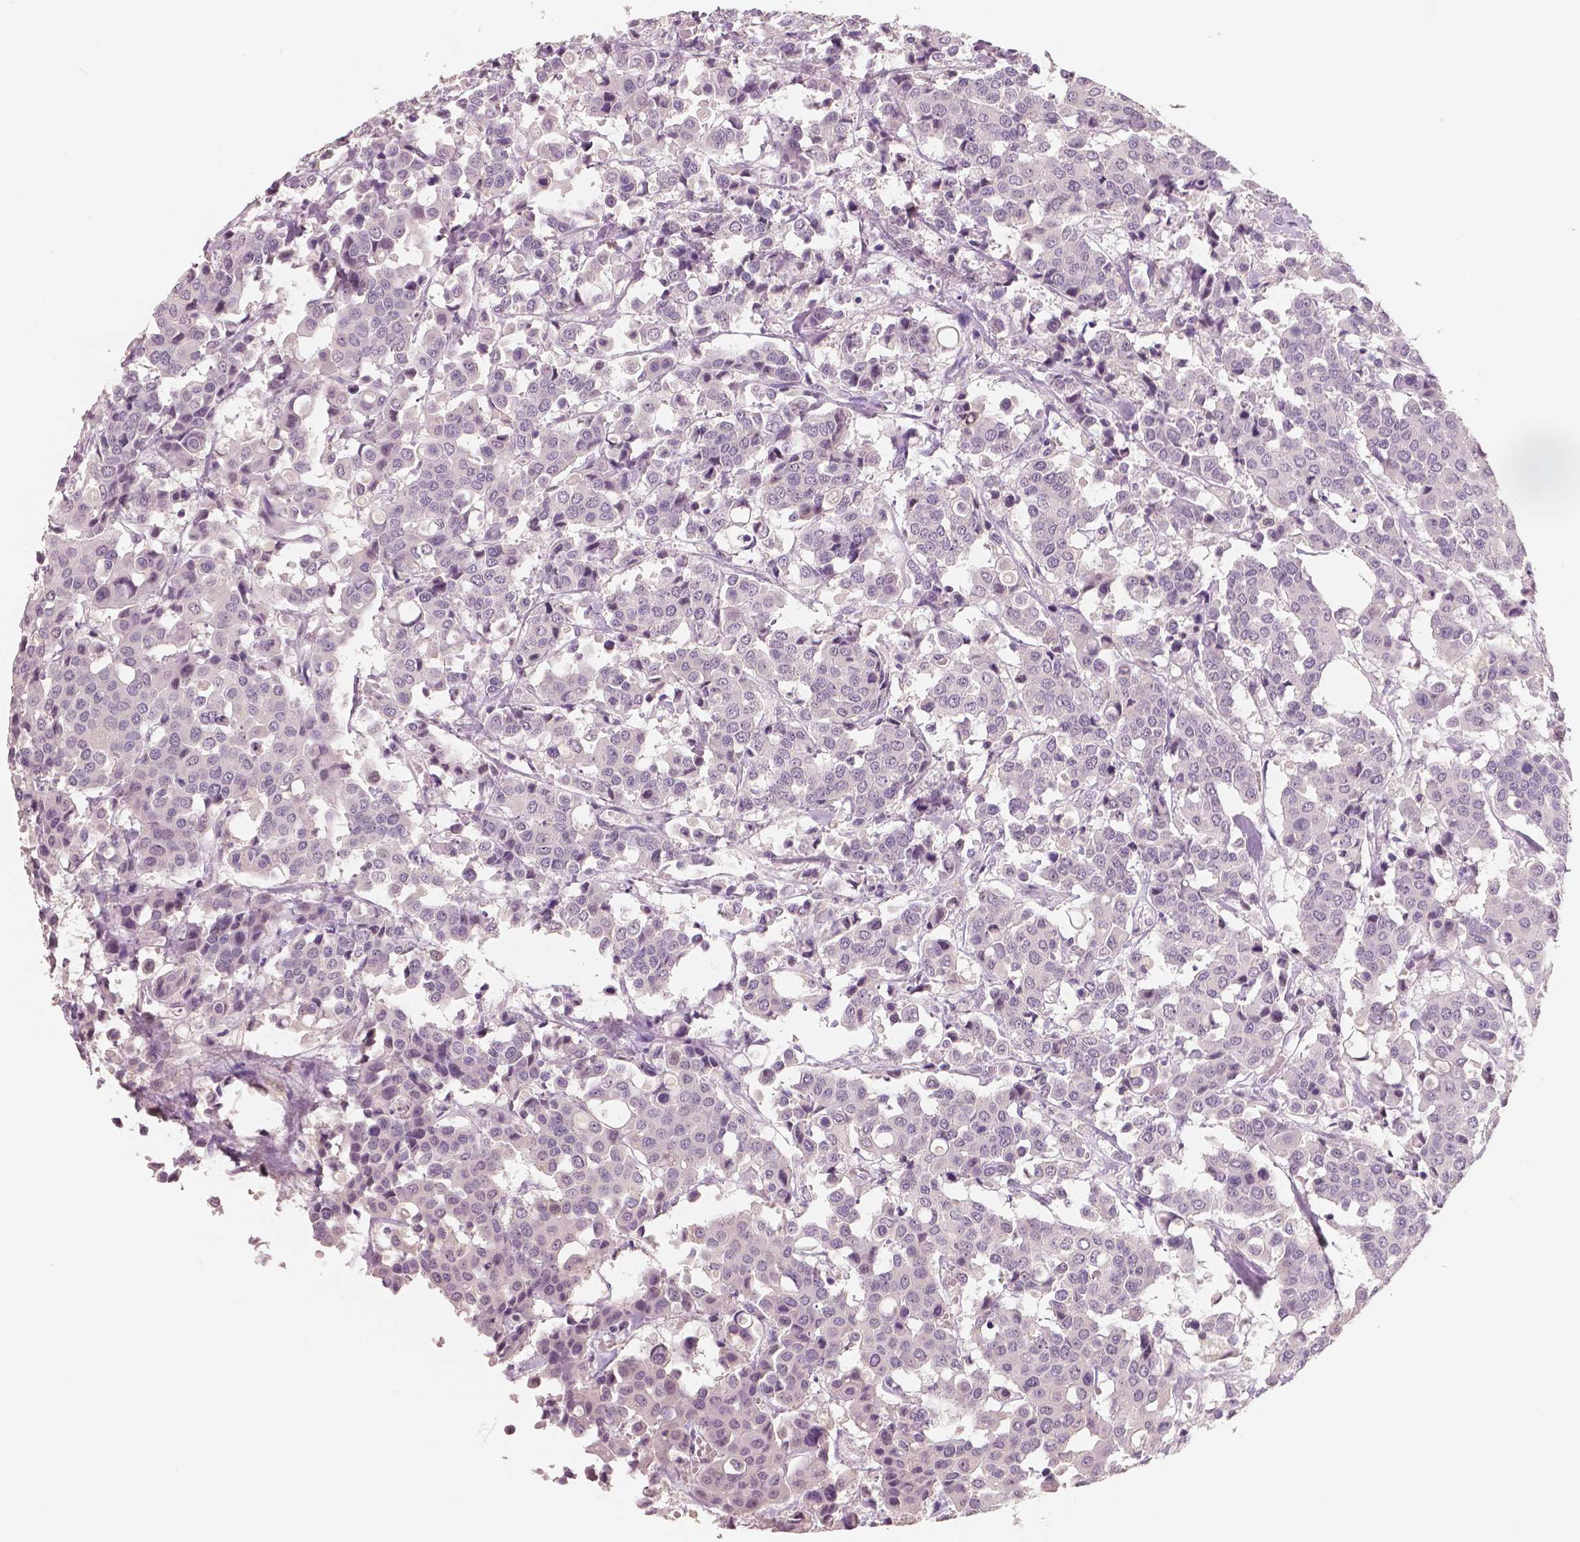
{"staining": {"intensity": "negative", "quantity": "none", "location": "none"}, "tissue": "carcinoid", "cell_type": "Tumor cells", "image_type": "cancer", "snomed": [{"axis": "morphology", "description": "Carcinoid, malignant, NOS"}, {"axis": "topography", "description": "Colon"}], "caption": "A histopathology image of human carcinoid is negative for staining in tumor cells. (DAB (3,3'-diaminobenzidine) IHC with hematoxylin counter stain).", "gene": "KIT", "patient": {"sex": "male", "age": 81}}